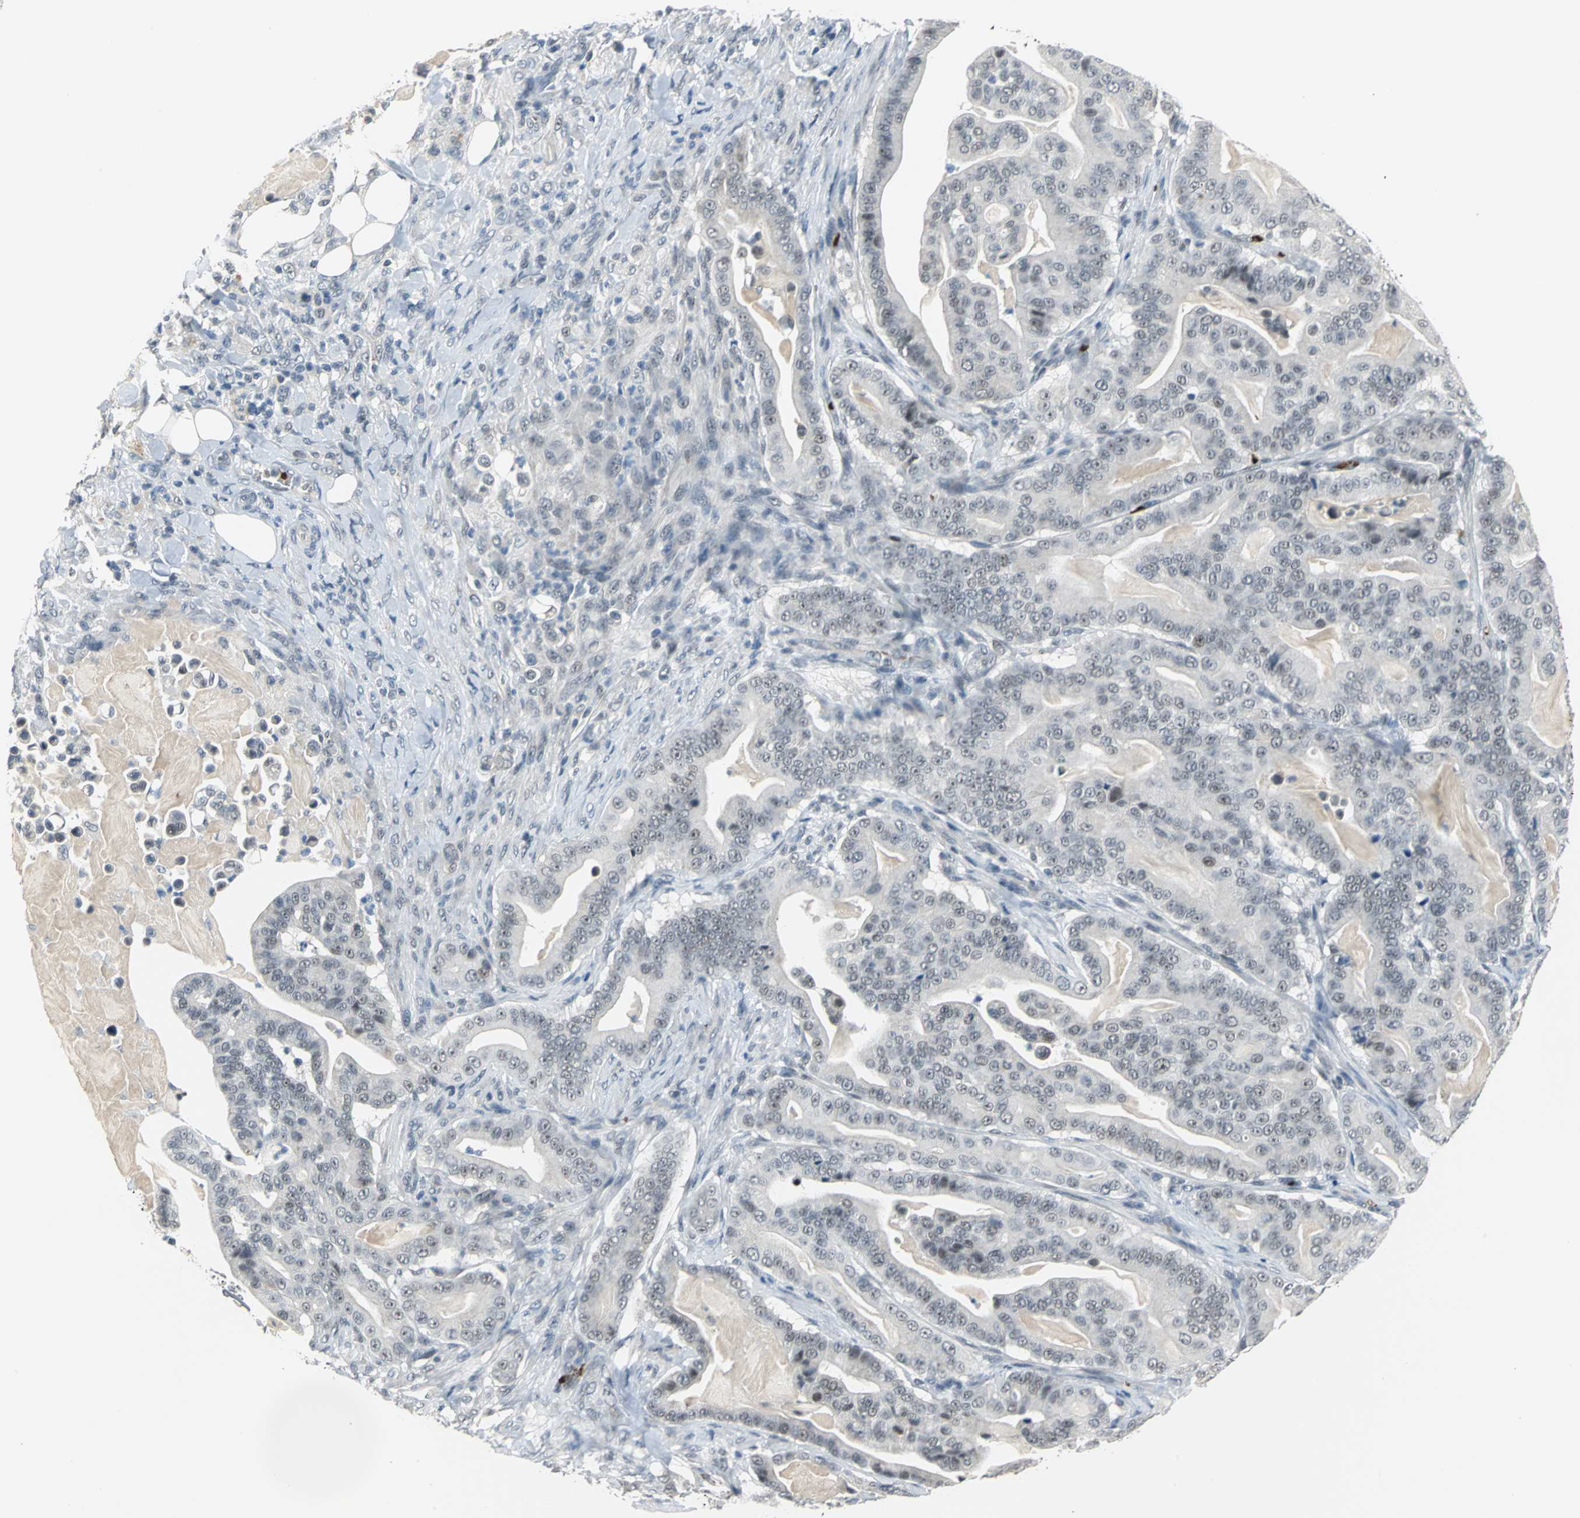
{"staining": {"intensity": "weak", "quantity": "25%-75%", "location": "nuclear"}, "tissue": "pancreatic cancer", "cell_type": "Tumor cells", "image_type": "cancer", "snomed": [{"axis": "morphology", "description": "Adenocarcinoma, NOS"}, {"axis": "topography", "description": "Pancreas"}], "caption": "High-power microscopy captured an immunohistochemistry (IHC) photomicrograph of adenocarcinoma (pancreatic), revealing weak nuclear staining in about 25%-75% of tumor cells.", "gene": "GLI3", "patient": {"sex": "male", "age": 63}}